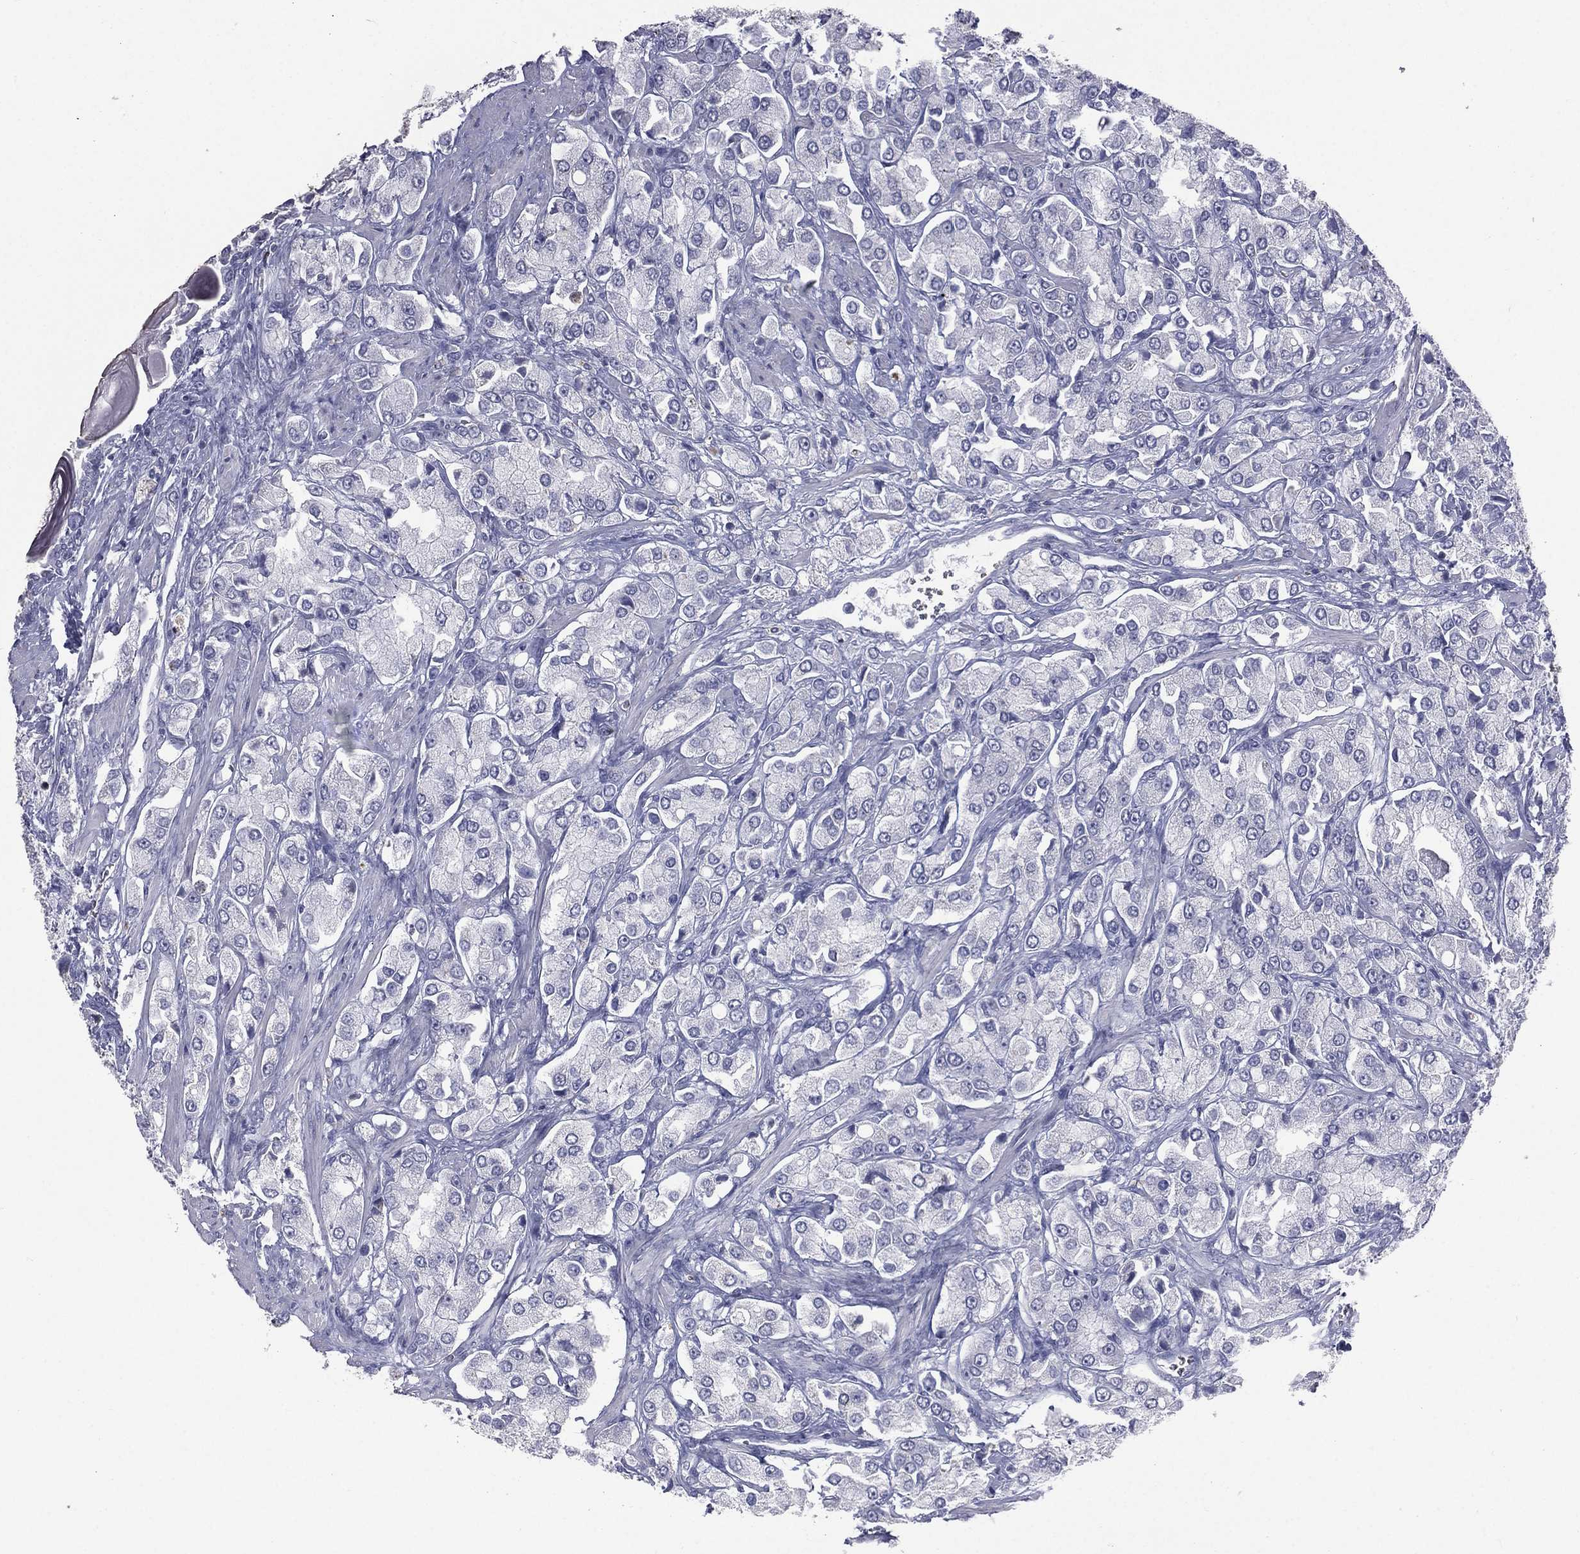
{"staining": {"intensity": "negative", "quantity": "none", "location": "none"}, "tissue": "prostate cancer", "cell_type": "Tumor cells", "image_type": "cancer", "snomed": [{"axis": "morphology", "description": "Adenocarcinoma, NOS"}, {"axis": "topography", "description": "Prostate and seminal vesicle, NOS"}, {"axis": "topography", "description": "Prostate"}], "caption": "The image reveals no staining of tumor cells in adenocarcinoma (prostate). (Stains: DAB immunohistochemistry (IHC) with hematoxylin counter stain, Microscopy: brightfield microscopy at high magnification).", "gene": "ESX1", "patient": {"sex": "male", "age": 64}}